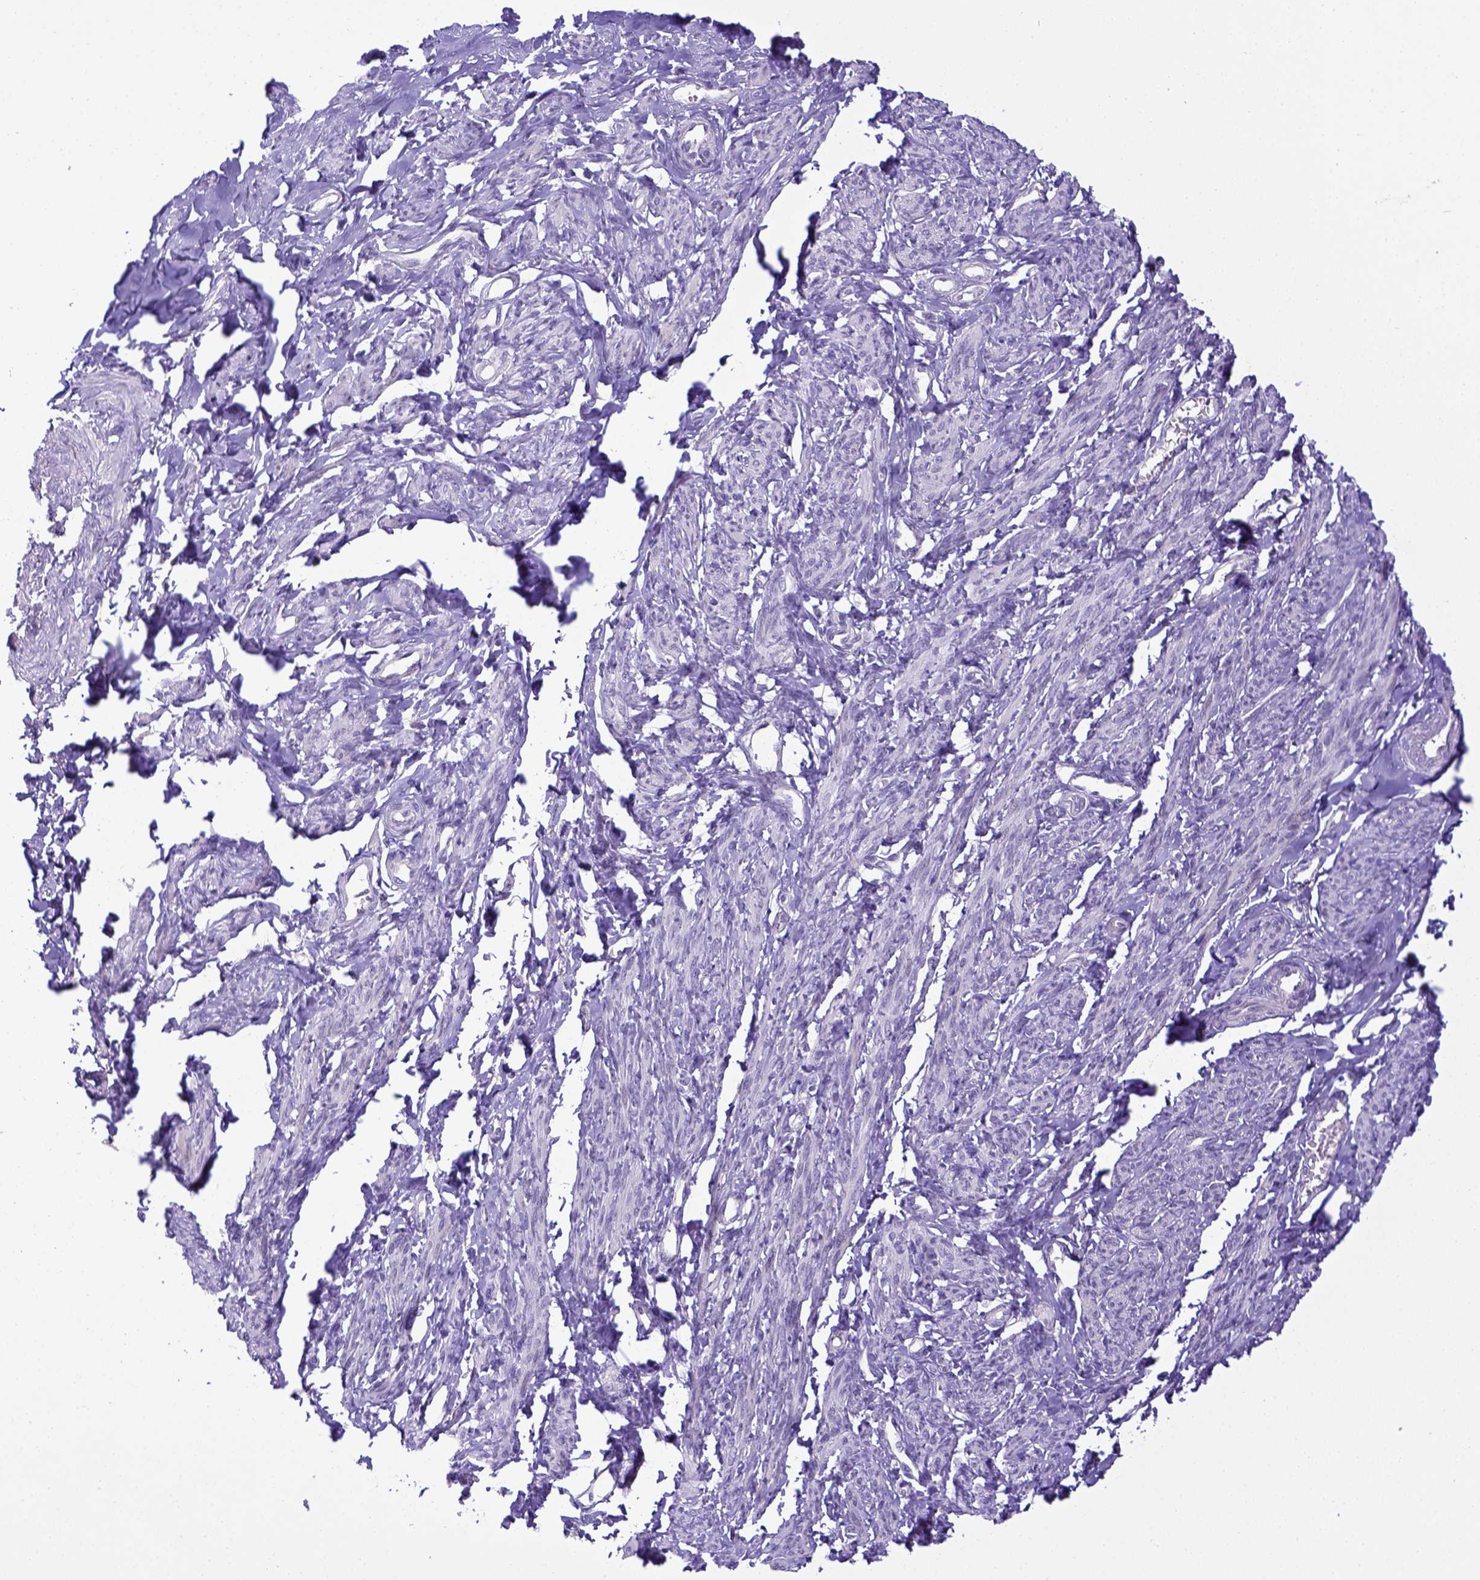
{"staining": {"intensity": "negative", "quantity": "none", "location": "none"}, "tissue": "smooth muscle", "cell_type": "Smooth muscle cells", "image_type": "normal", "snomed": [{"axis": "morphology", "description": "Normal tissue, NOS"}, {"axis": "topography", "description": "Smooth muscle"}], "caption": "An image of smooth muscle stained for a protein demonstrates no brown staining in smooth muscle cells.", "gene": "CD40", "patient": {"sex": "female", "age": 65}}